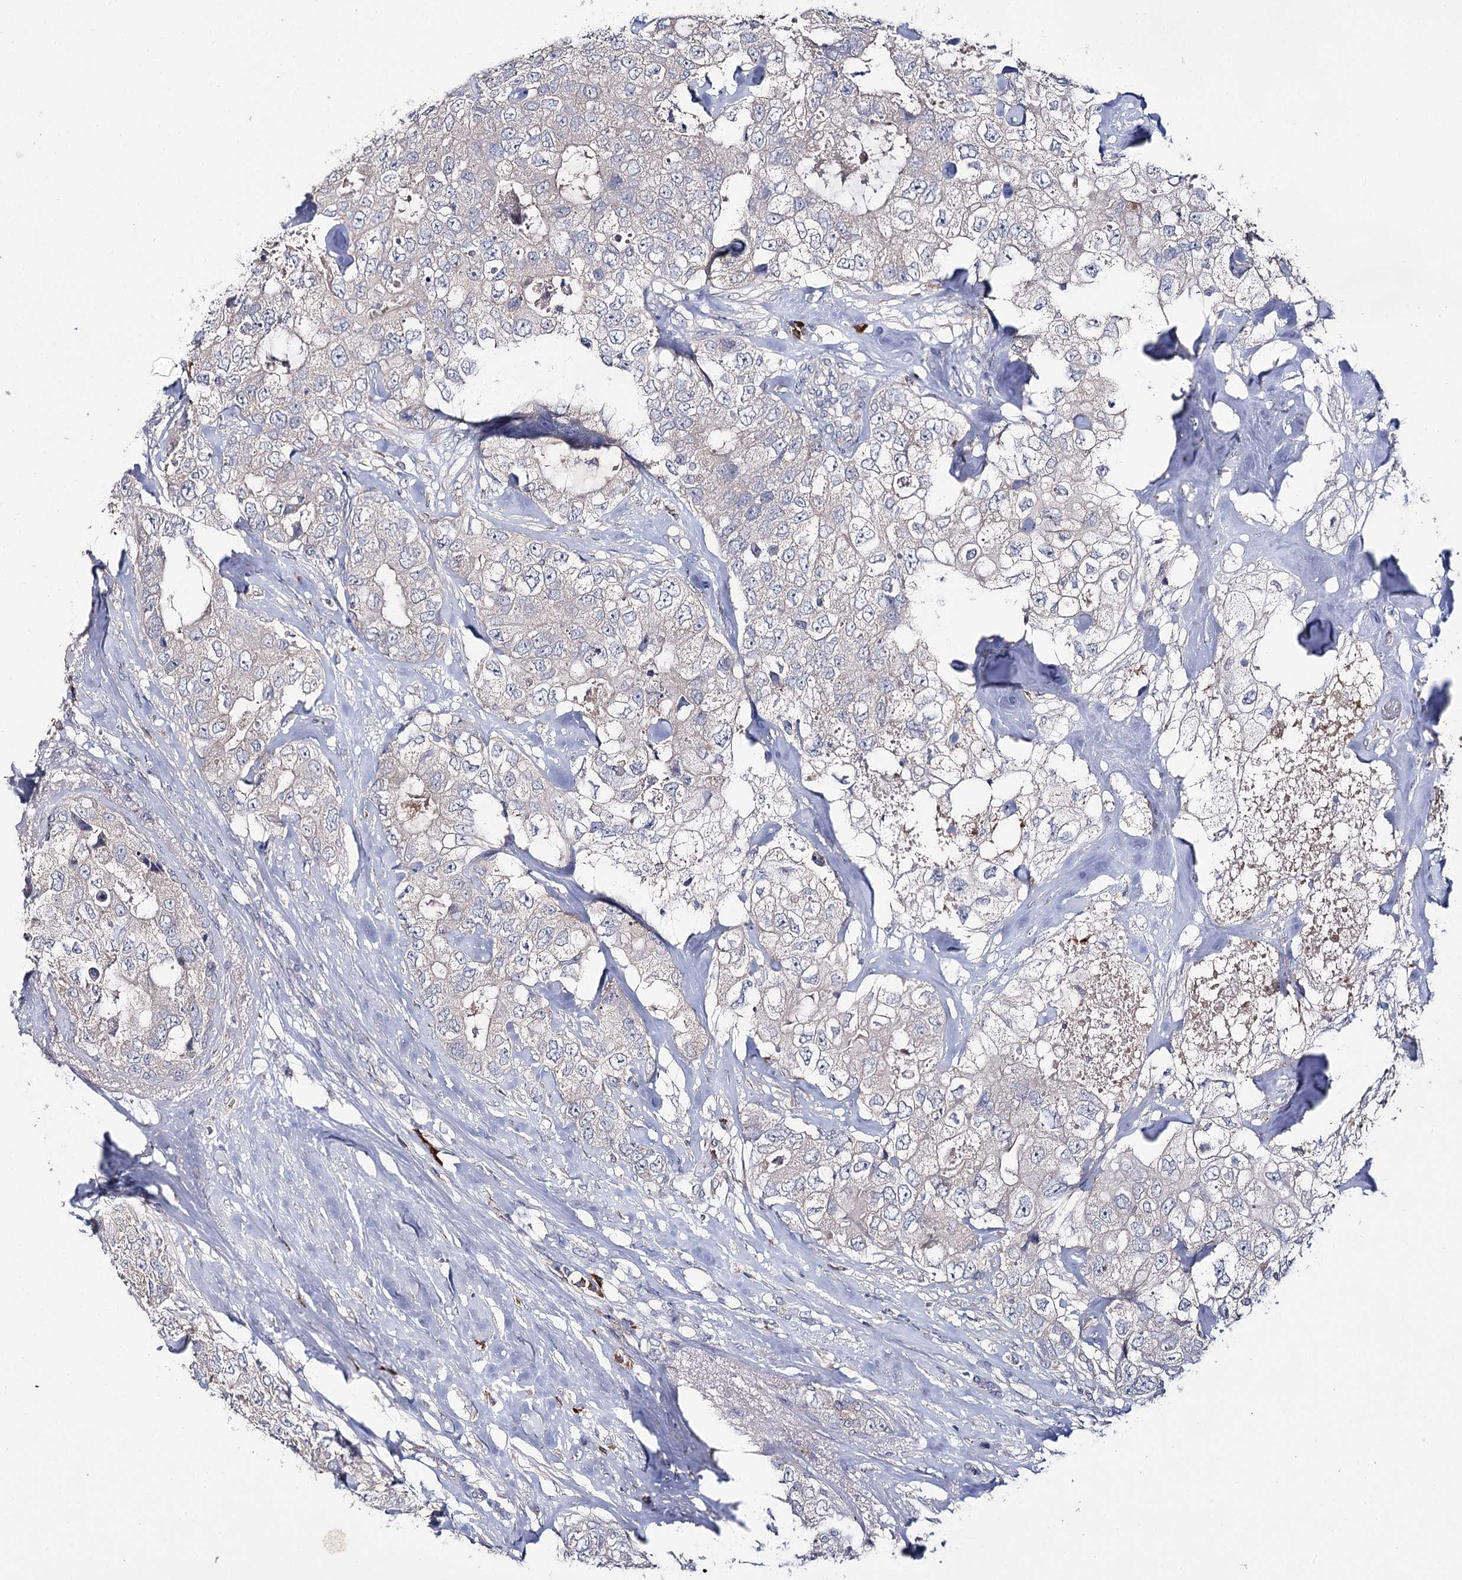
{"staining": {"intensity": "negative", "quantity": "none", "location": "none"}, "tissue": "breast cancer", "cell_type": "Tumor cells", "image_type": "cancer", "snomed": [{"axis": "morphology", "description": "Duct carcinoma"}, {"axis": "topography", "description": "Breast"}], "caption": "Tumor cells show no significant positivity in breast infiltrating ductal carcinoma.", "gene": "IL1RAP", "patient": {"sex": "female", "age": 62}}